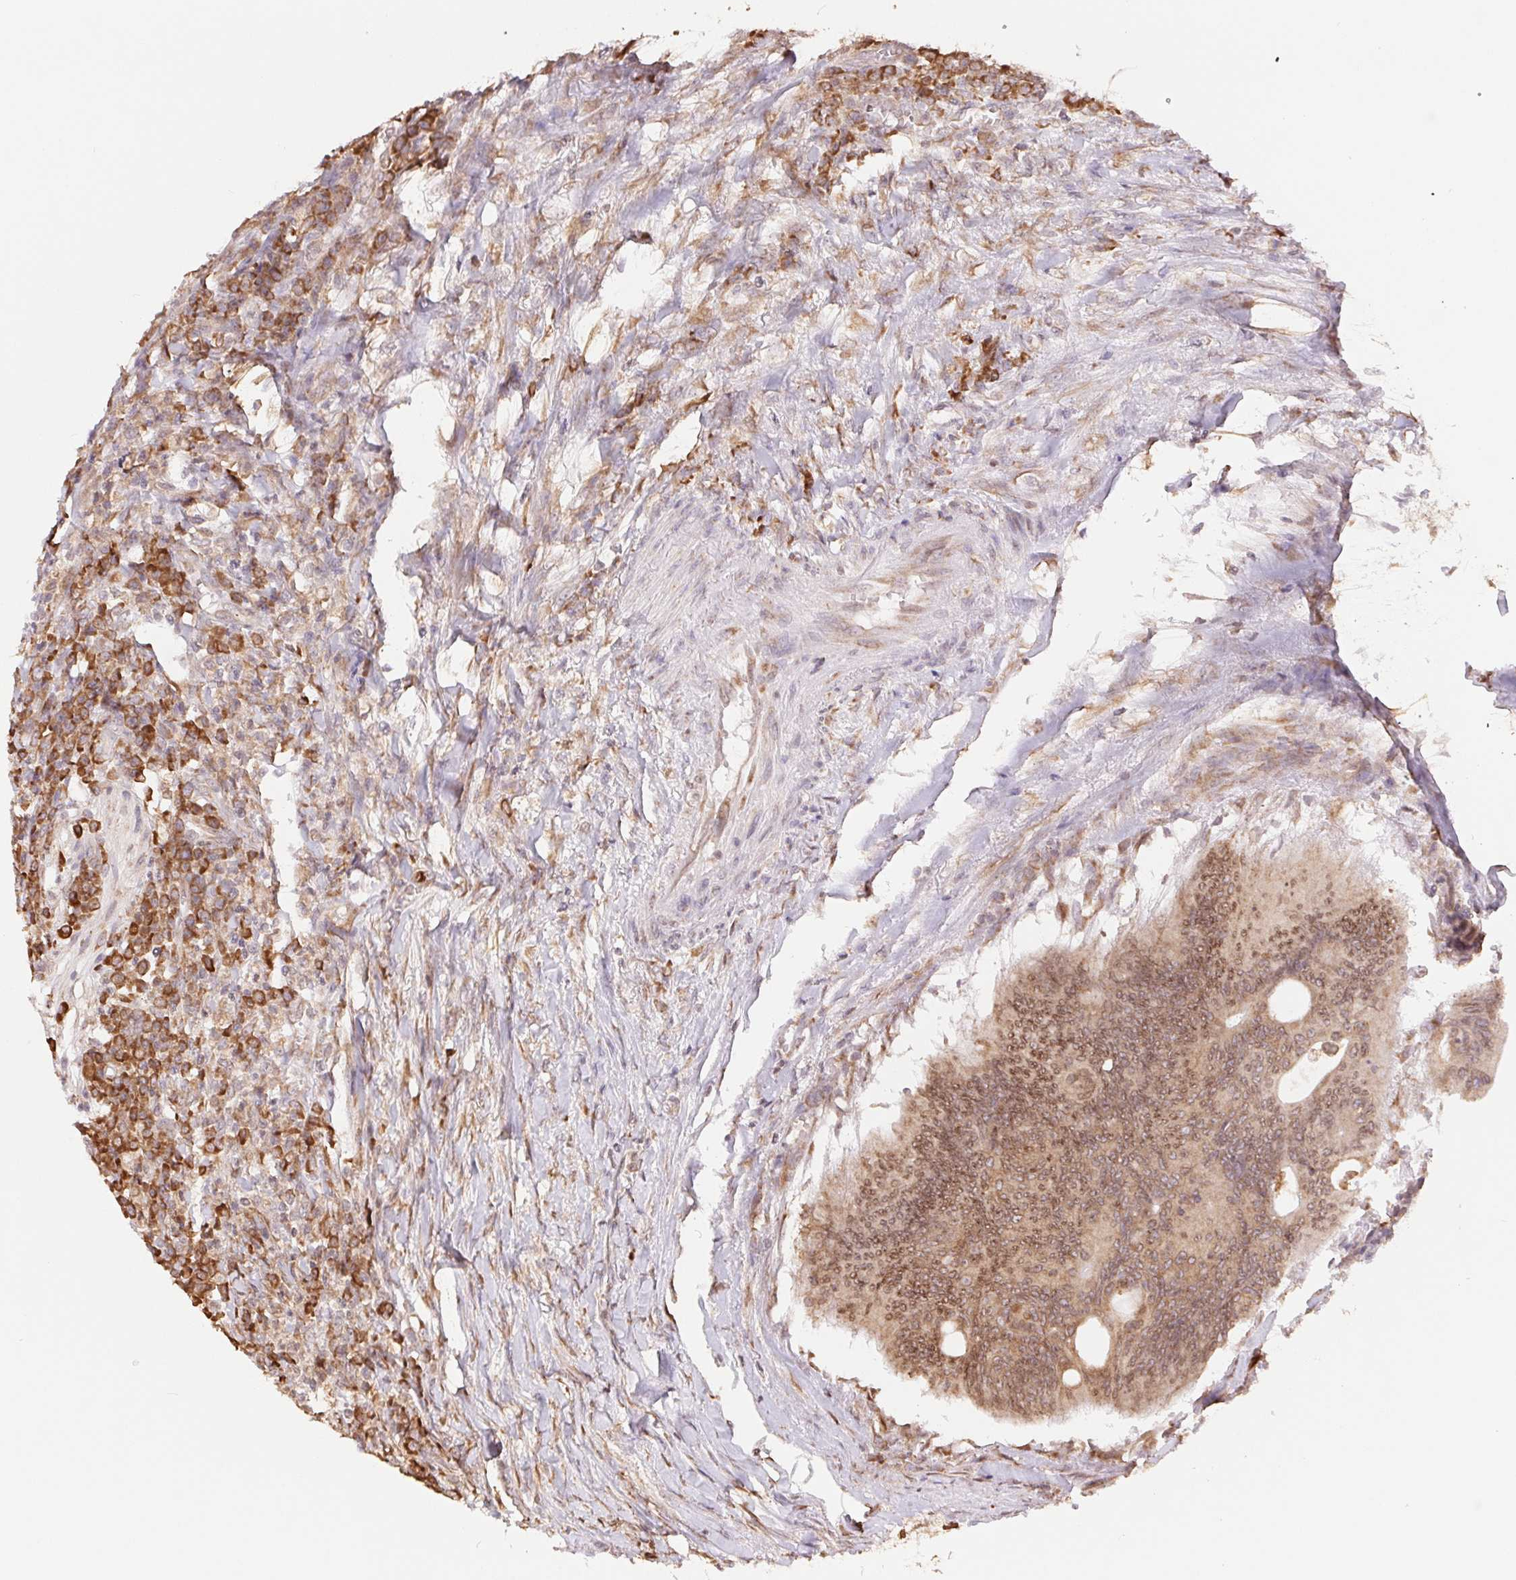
{"staining": {"intensity": "moderate", "quantity": ">75%", "location": "cytoplasmic/membranous,nuclear"}, "tissue": "colorectal cancer", "cell_type": "Tumor cells", "image_type": "cancer", "snomed": [{"axis": "morphology", "description": "Adenocarcinoma, NOS"}, {"axis": "topography", "description": "Colon"}], "caption": "DAB (3,3'-diaminobenzidine) immunohistochemical staining of colorectal adenocarcinoma demonstrates moderate cytoplasmic/membranous and nuclear protein positivity in about >75% of tumor cells.", "gene": "RPN1", "patient": {"sex": "male", "age": 65}}